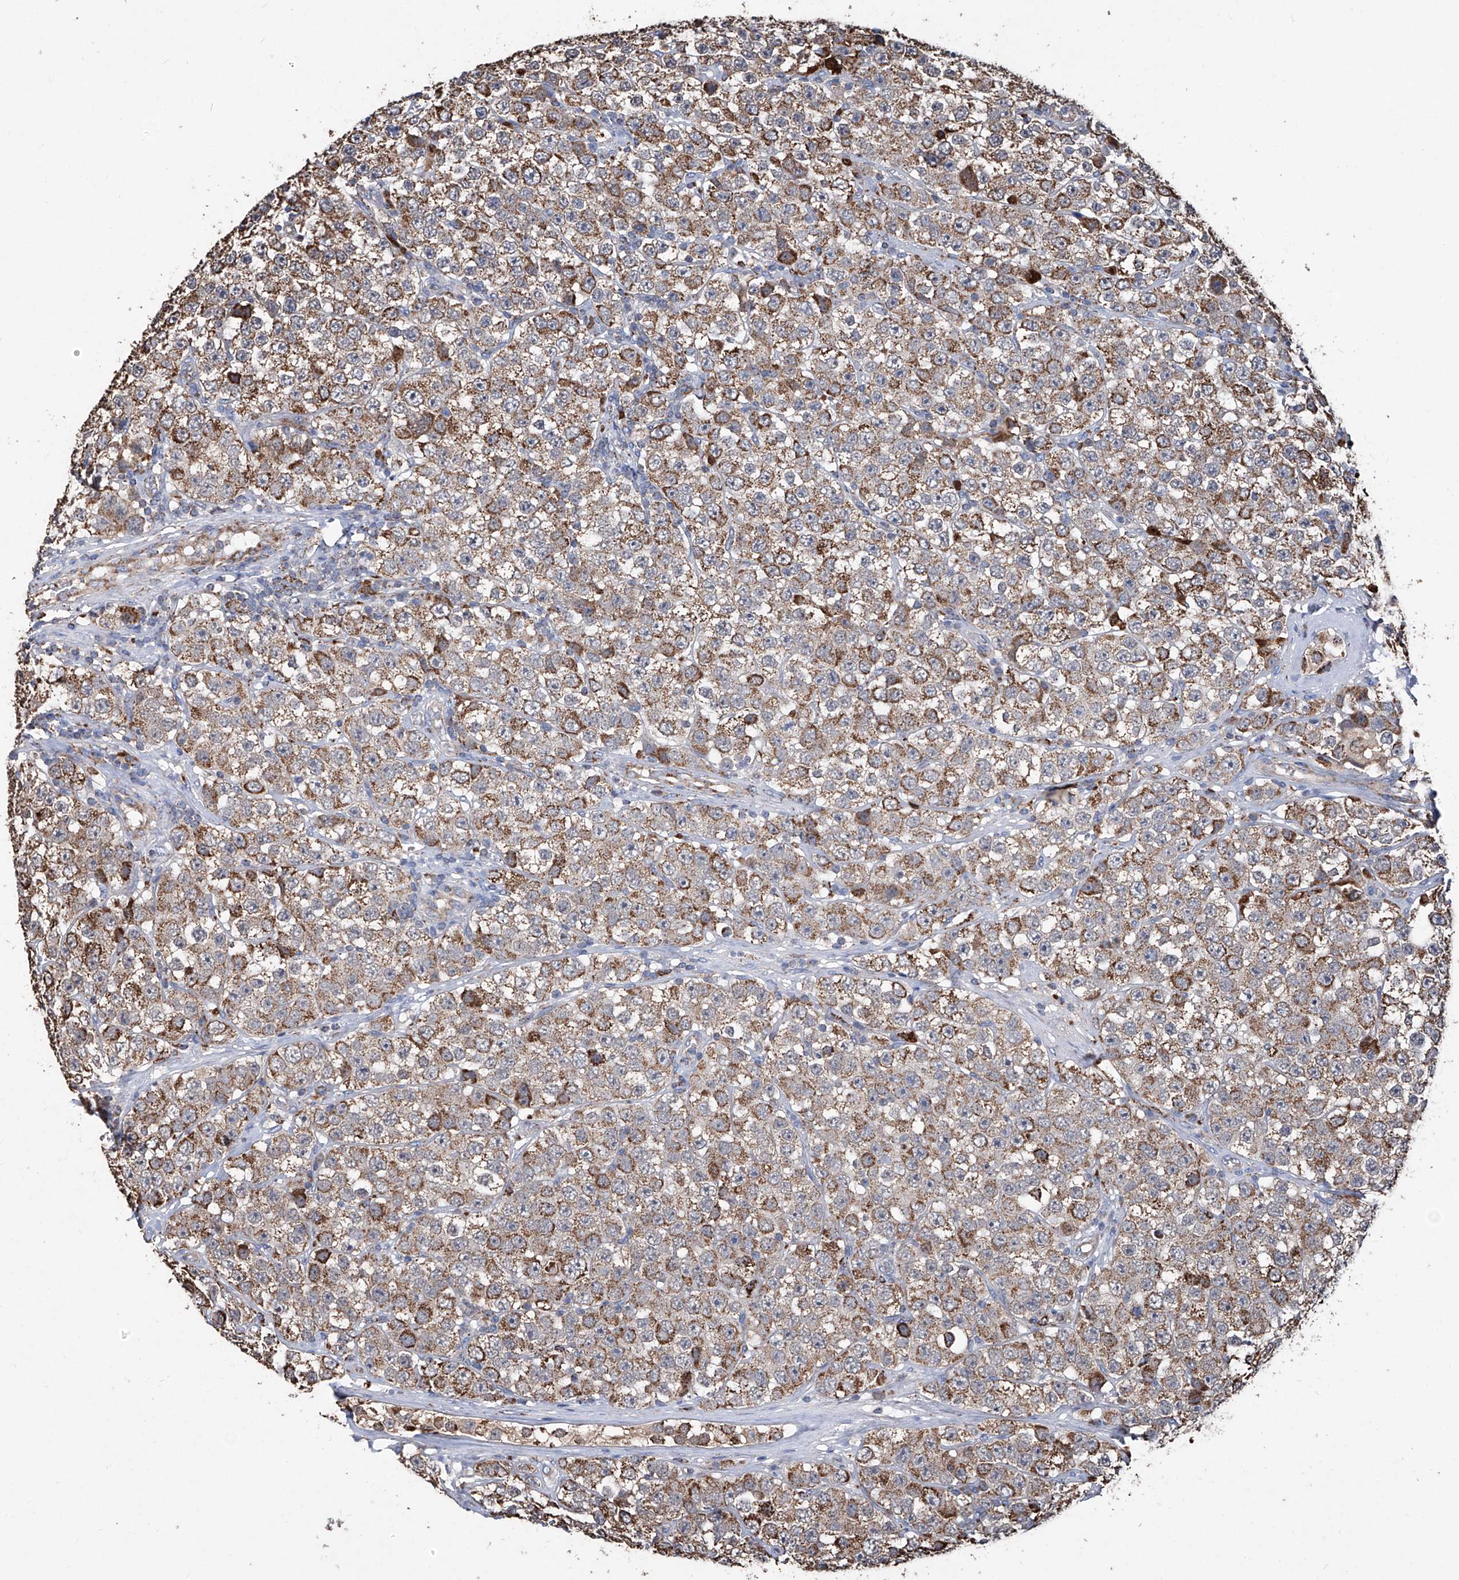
{"staining": {"intensity": "moderate", "quantity": ">75%", "location": "cytoplasmic/membranous"}, "tissue": "testis cancer", "cell_type": "Tumor cells", "image_type": "cancer", "snomed": [{"axis": "morphology", "description": "Seminoma, NOS"}, {"axis": "topography", "description": "Testis"}], "caption": "Seminoma (testis) tissue demonstrates moderate cytoplasmic/membranous staining in about >75% of tumor cells, visualized by immunohistochemistry. The staining was performed using DAB to visualize the protein expression in brown, while the nuclei were stained in blue with hematoxylin (Magnification: 20x).", "gene": "NHS", "patient": {"sex": "male", "age": 28}}